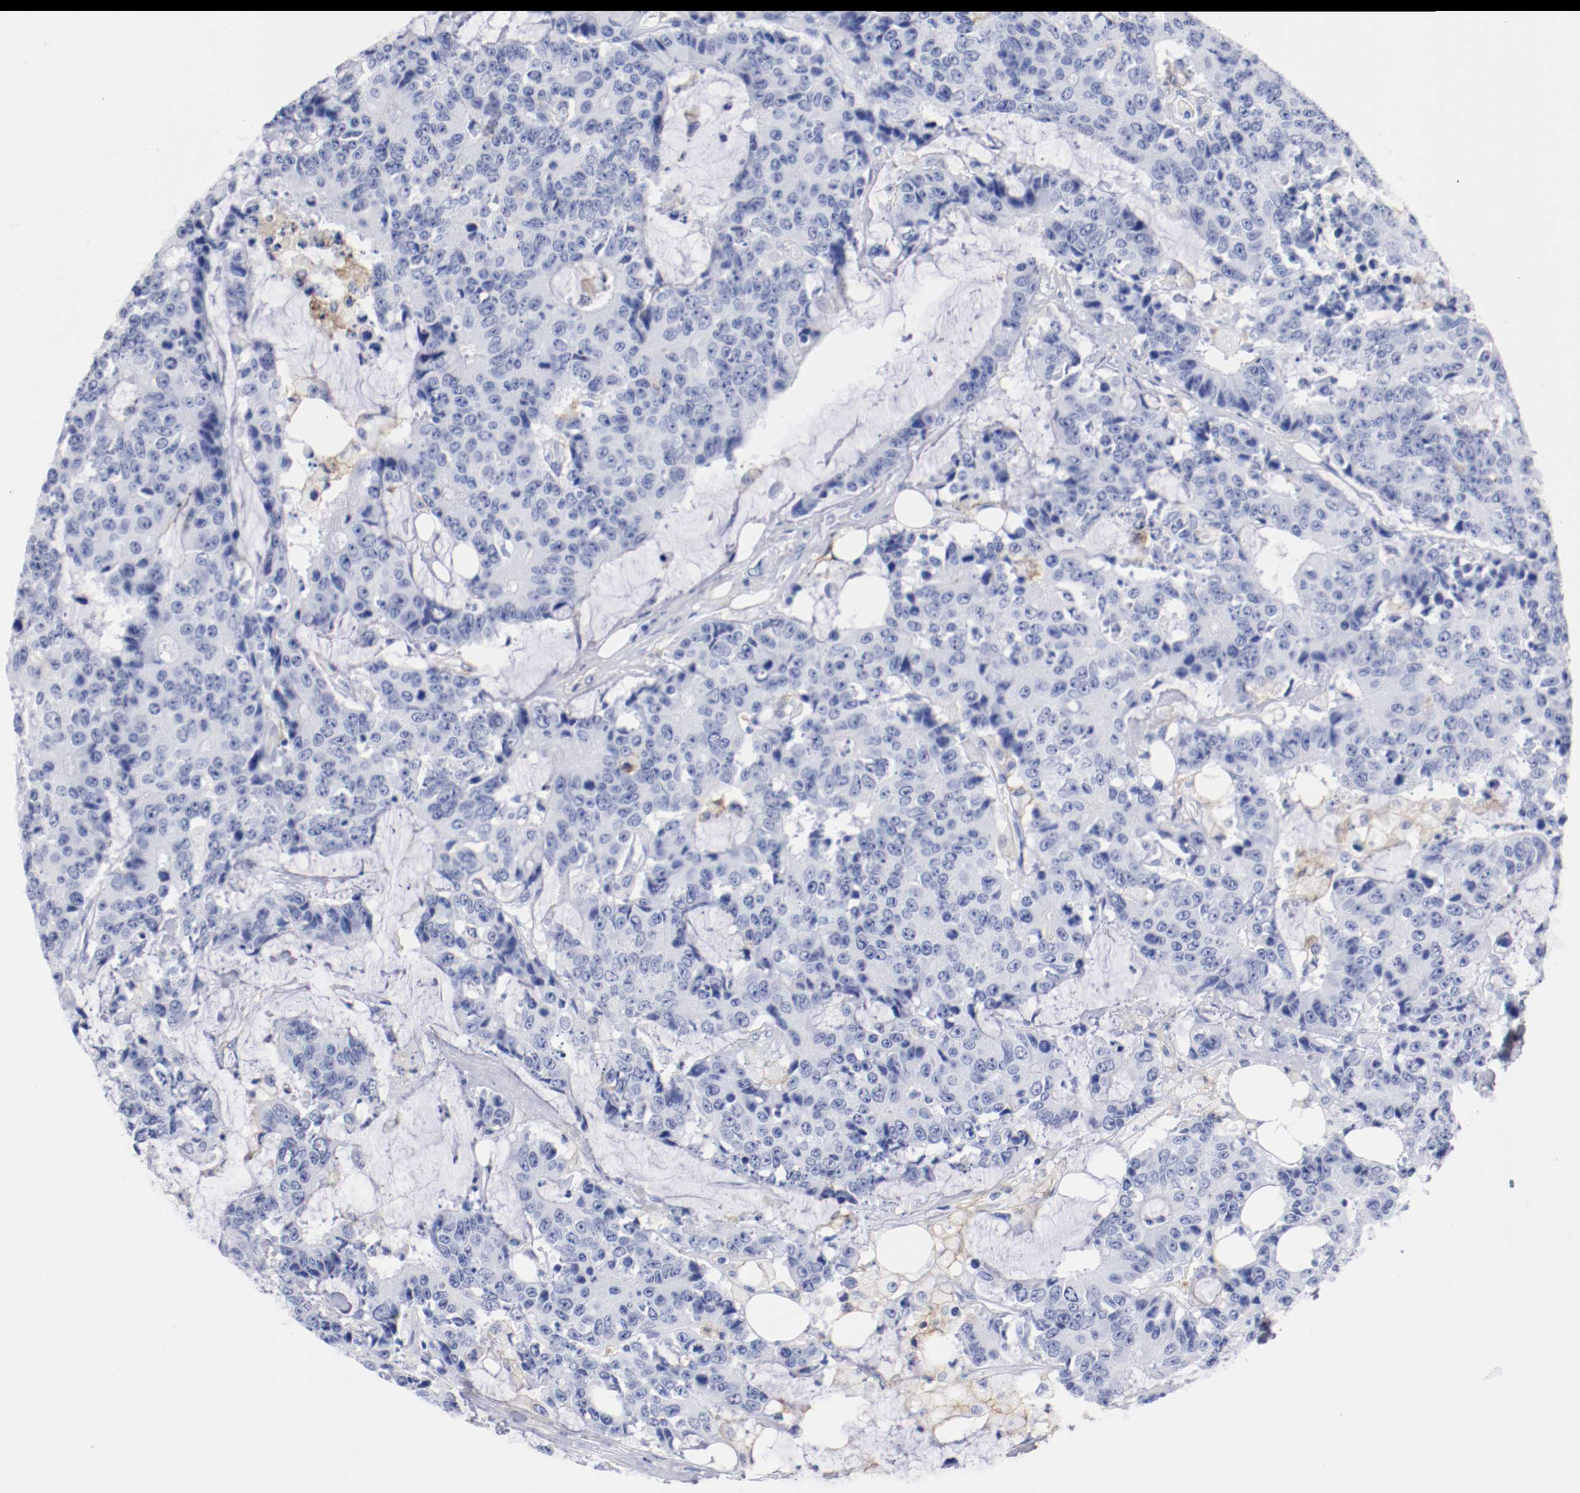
{"staining": {"intensity": "negative", "quantity": "none", "location": "none"}, "tissue": "colorectal cancer", "cell_type": "Tumor cells", "image_type": "cancer", "snomed": [{"axis": "morphology", "description": "Adenocarcinoma, NOS"}, {"axis": "topography", "description": "Colon"}], "caption": "A histopathology image of colorectal cancer stained for a protein reveals no brown staining in tumor cells.", "gene": "ITGAX", "patient": {"sex": "female", "age": 86}}